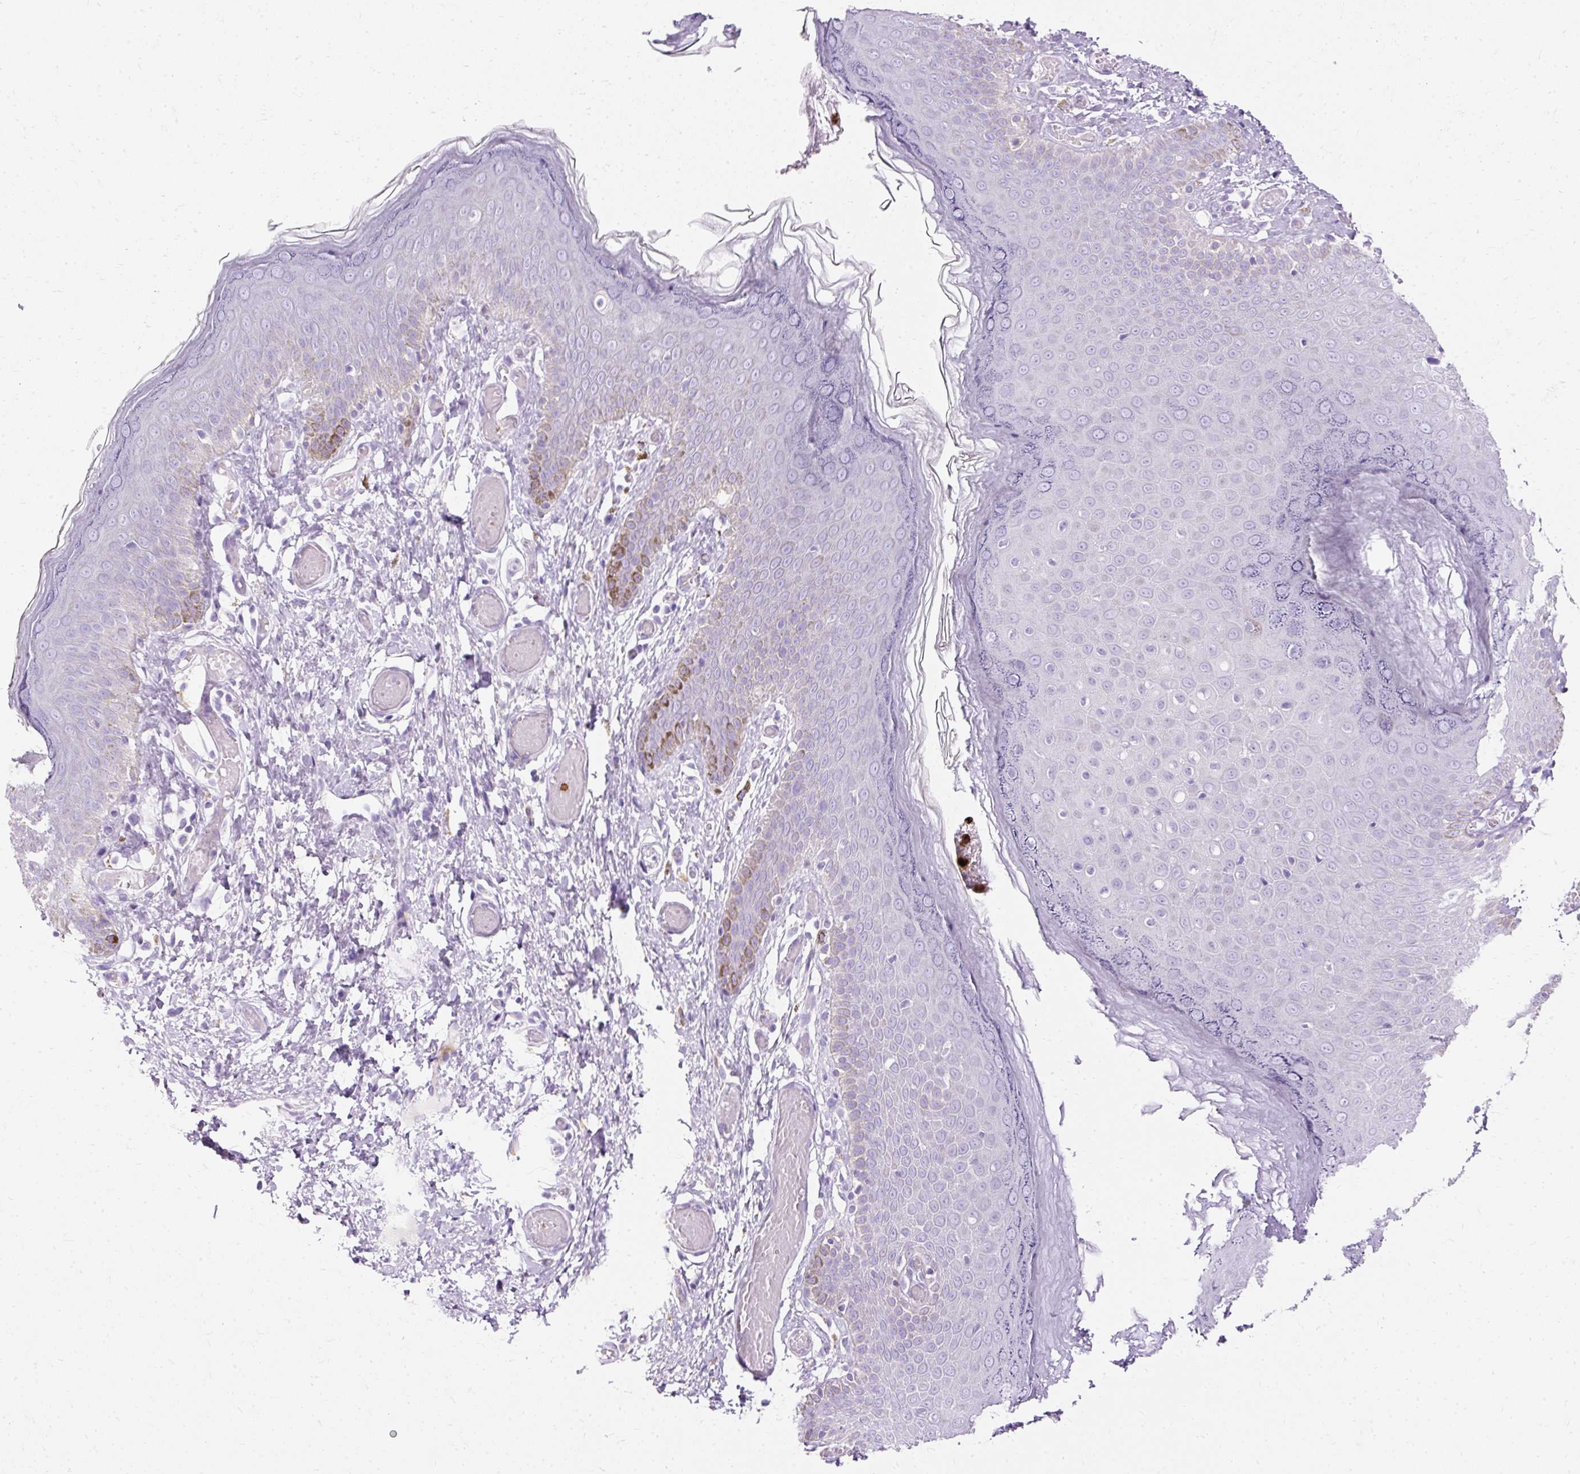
{"staining": {"intensity": "moderate", "quantity": "<25%", "location": "cytoplasmic/membranous"}, "tissue": "skin", "cell_type": "Epidermal cells", "image_type": "normal", "snomed": [{"axis": "morphology", "description": "Normal tissue, NOS"}, {"axis": "topography", "description": "Anal"}], "caption": "Immunohistochemistry image of benign human skin stained for a protein (brown), which reveals low levels of moderate cytoplasmic/membranous positivity in about <25% of epidermal cells.", "gene": "DEFA1B", "patient": {"sex": "female", "age": 40}}